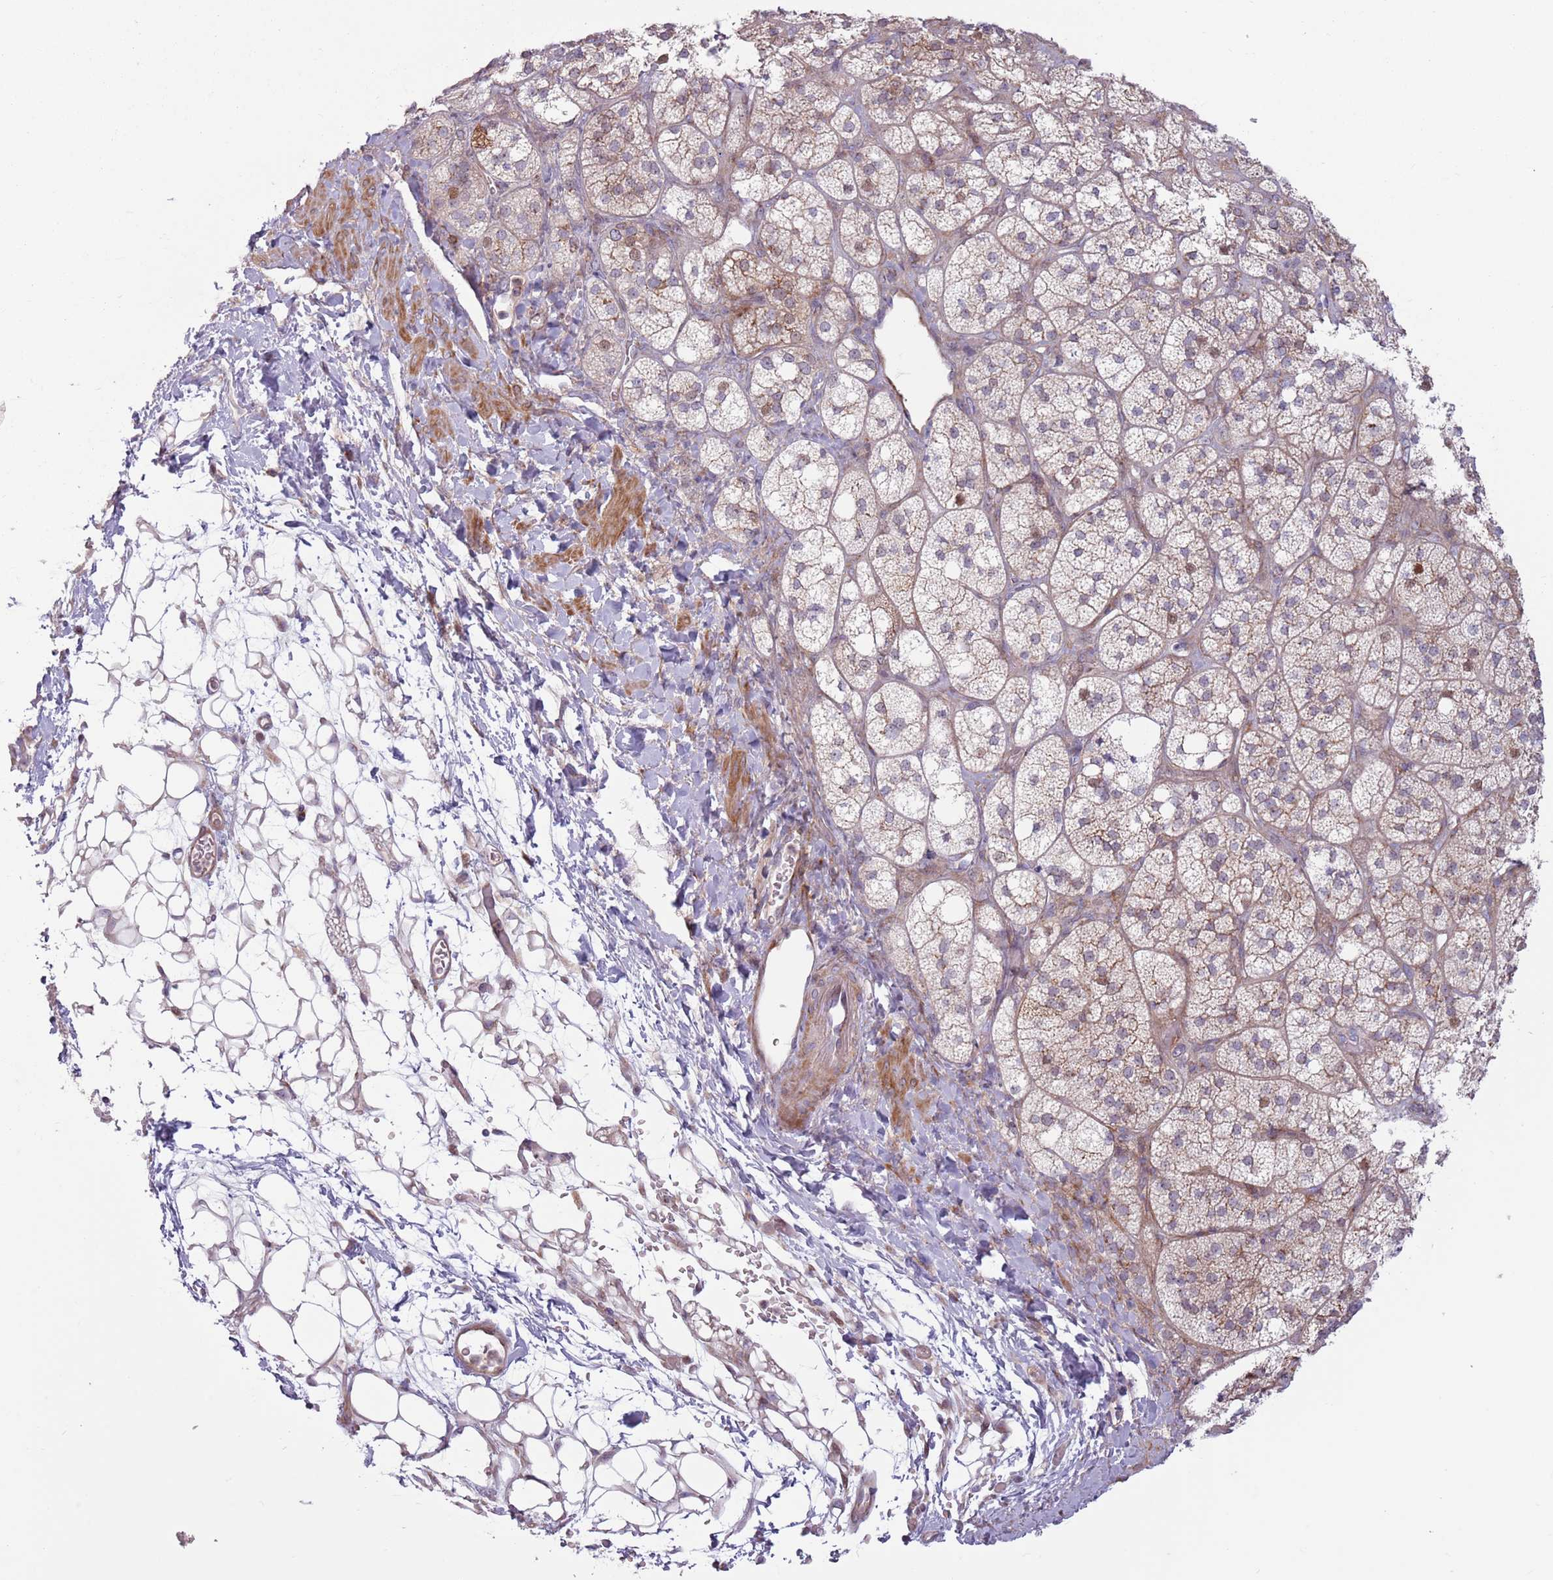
{"staining": {"intensity": "weak", "quantity": "25%-75%", "location": "cytoplasmic/membranous"}, "tissue": "adrenal gland", "cell_type": "Glandular cells", "image_type": "normal", "snomed": [{"axis": "morphology", "description": "Normal tissue, NOS"}, {"axis": "topography", "description": "Adrenal gland"}], "caption": "Glandular cells display low levels of weak cytoplasmic/membranous expression in about 25%-75% of cells in normal adrenal gland. (IHC, brightfield microscopy, high magnification).", "gene": "CCDC150", "patient": {"sex": "male", "age": 61}}